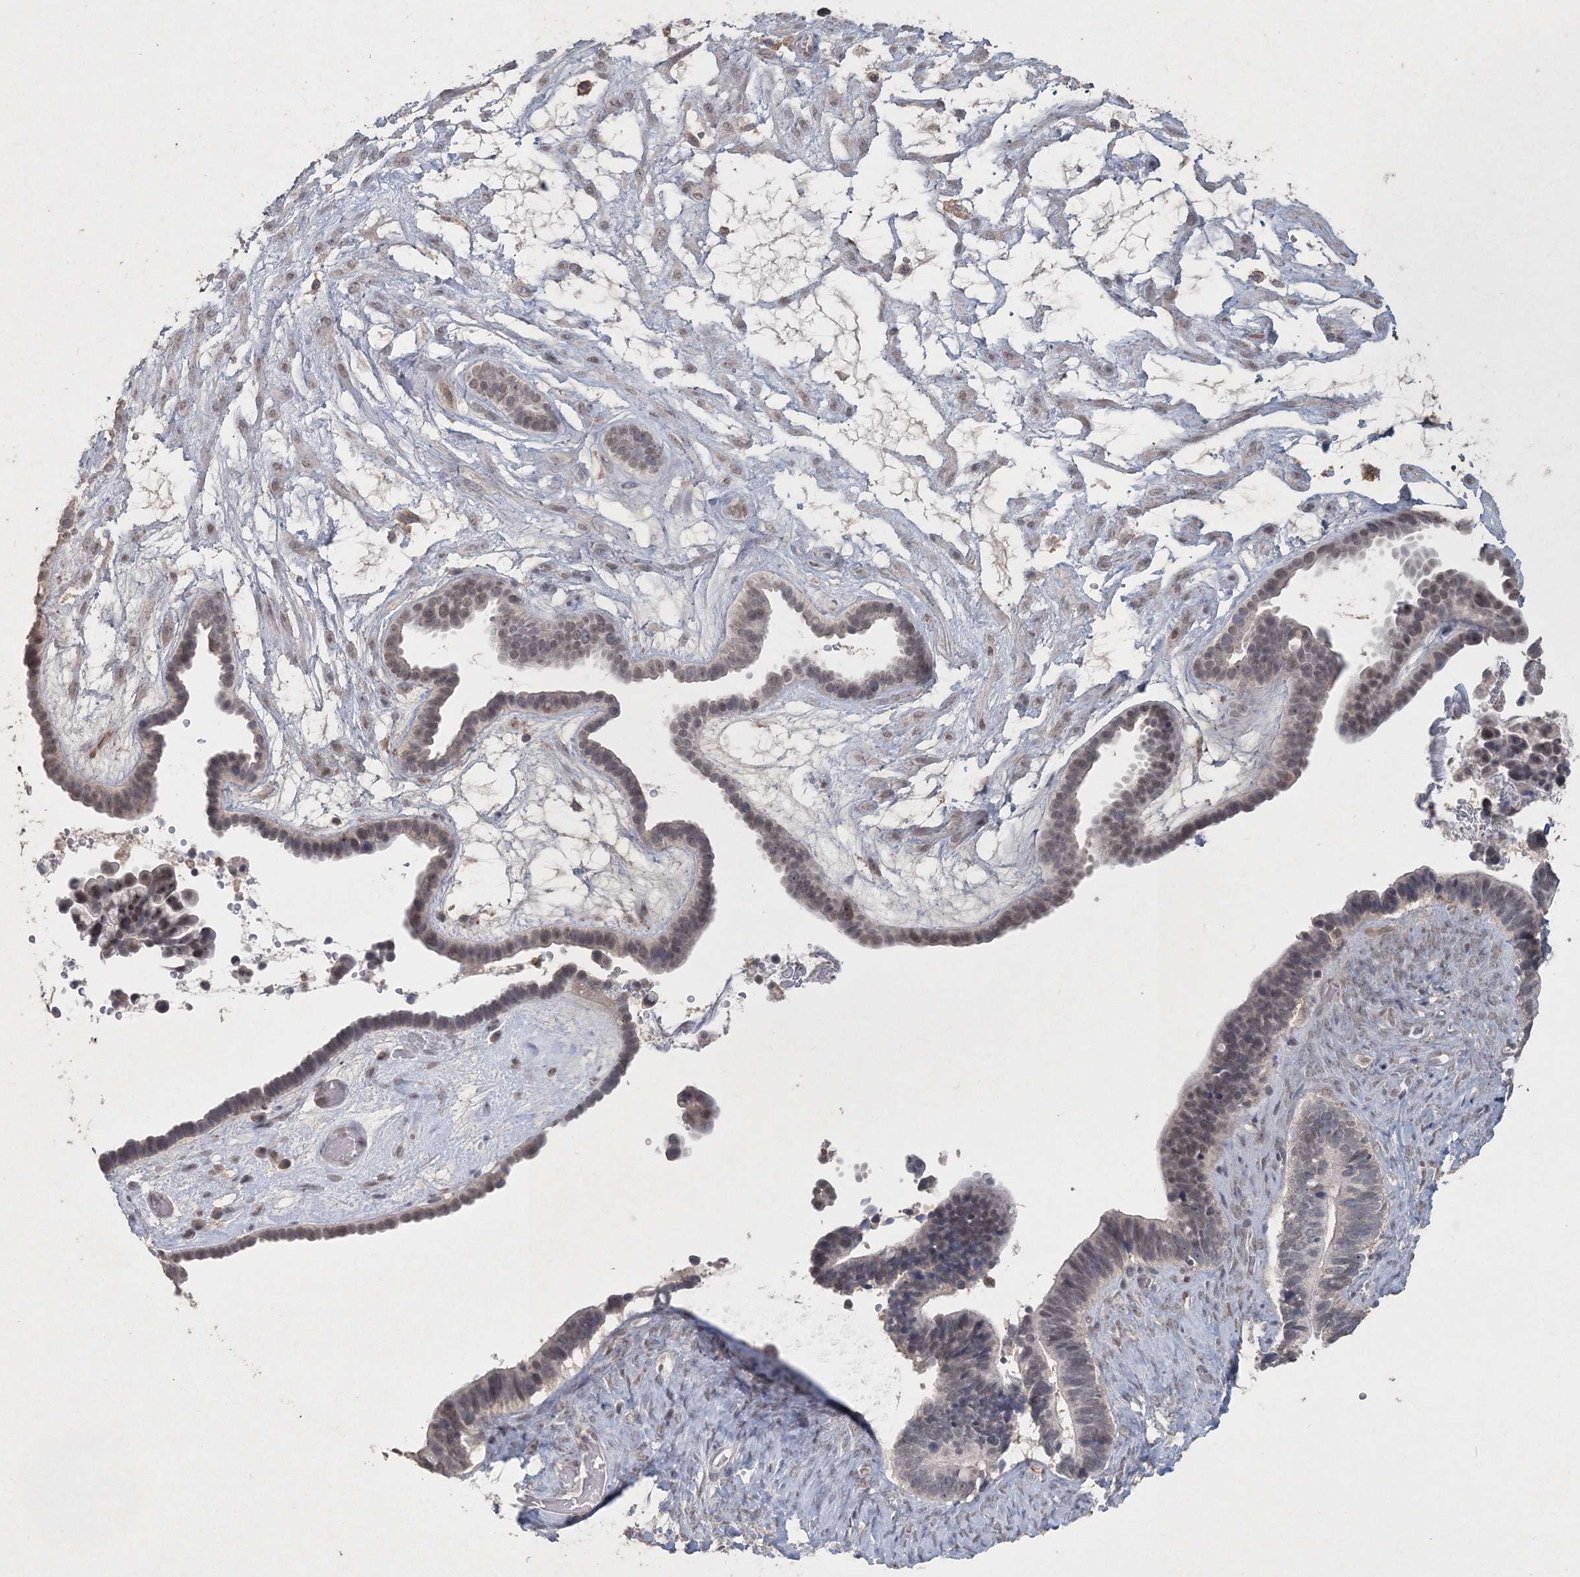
{"staining": {"intensity": "negative", "quantity": "none", "location": "none"}, "tissue": "ovarian cancer", "cell_type": "Tumor cells", "image_type": "cancer", "snomed": [{"axis": "morphology", "description": "Cystadenocarcinoma, serous, NOS"}, {"axis": "topography", "description": "Ovary"}], "caption": "Immunohistochemistry of human ovarian serous cystadenocarcinoma exhibits no staining in tumor cells. The staining is performed using DAB brown chromogen with nuclei counter-stained in using hematoxylin.", "gene": "UIMC1", "patient": {"sex": "female", "age": 56}}